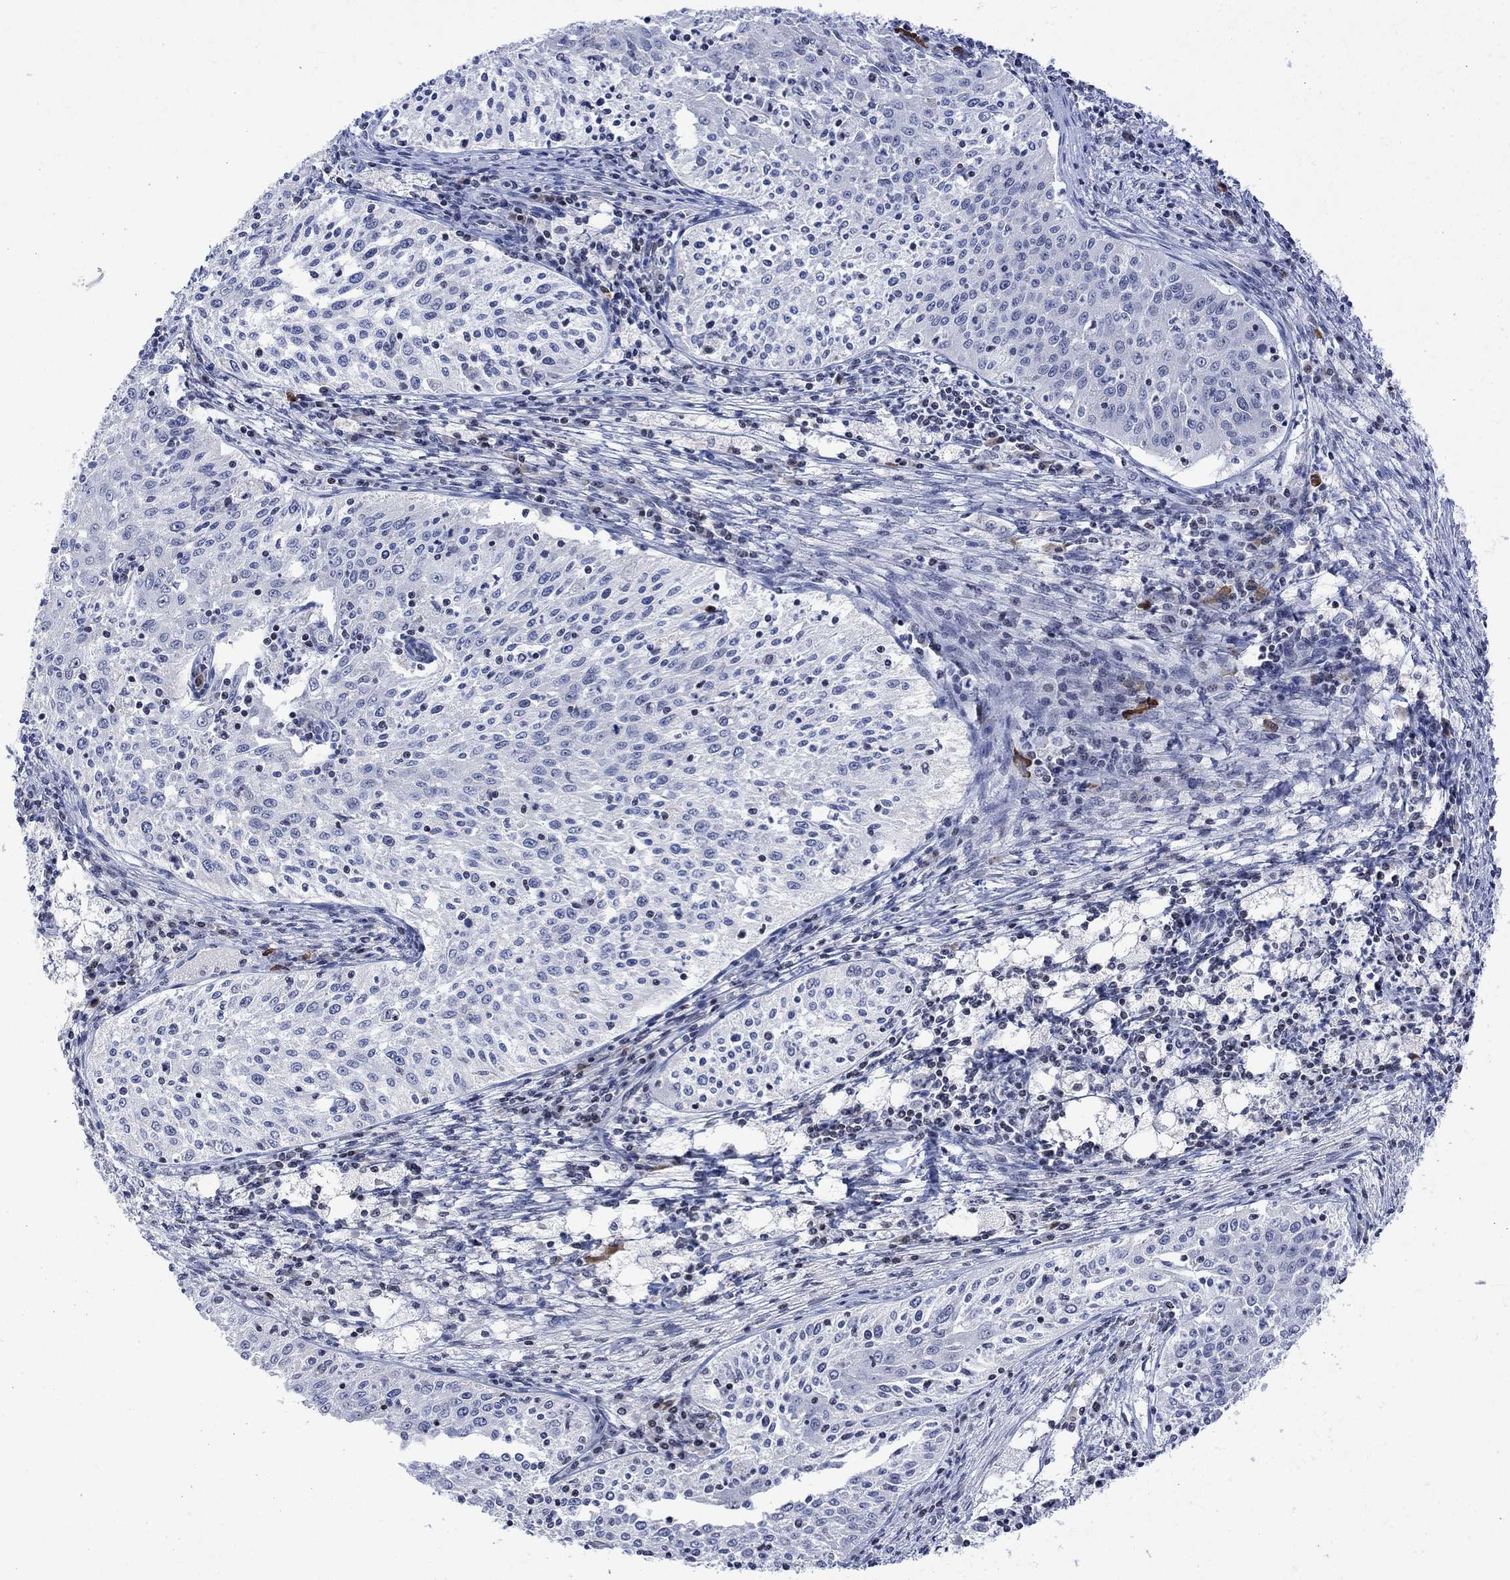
{"staining": {"intensity": "negative", "quantity": "none", "location": "none"}, "tissue": "cervical cancer", "cell_type": "Tumor cells", "image_type": "cancer", "snomed": [{"axis": "morphology", "description": "Squamous cell carcinoma, NOS"}, {"axis": "topography", "description": "Cervix"}], "caption": "DAB immunohistochemical staining of cervical cancer (squamous cell carcinoma) demonstrates no significant staining in tumor cells.", "gene": "DCX", "patient": {"sex": "female", "age": 41}}